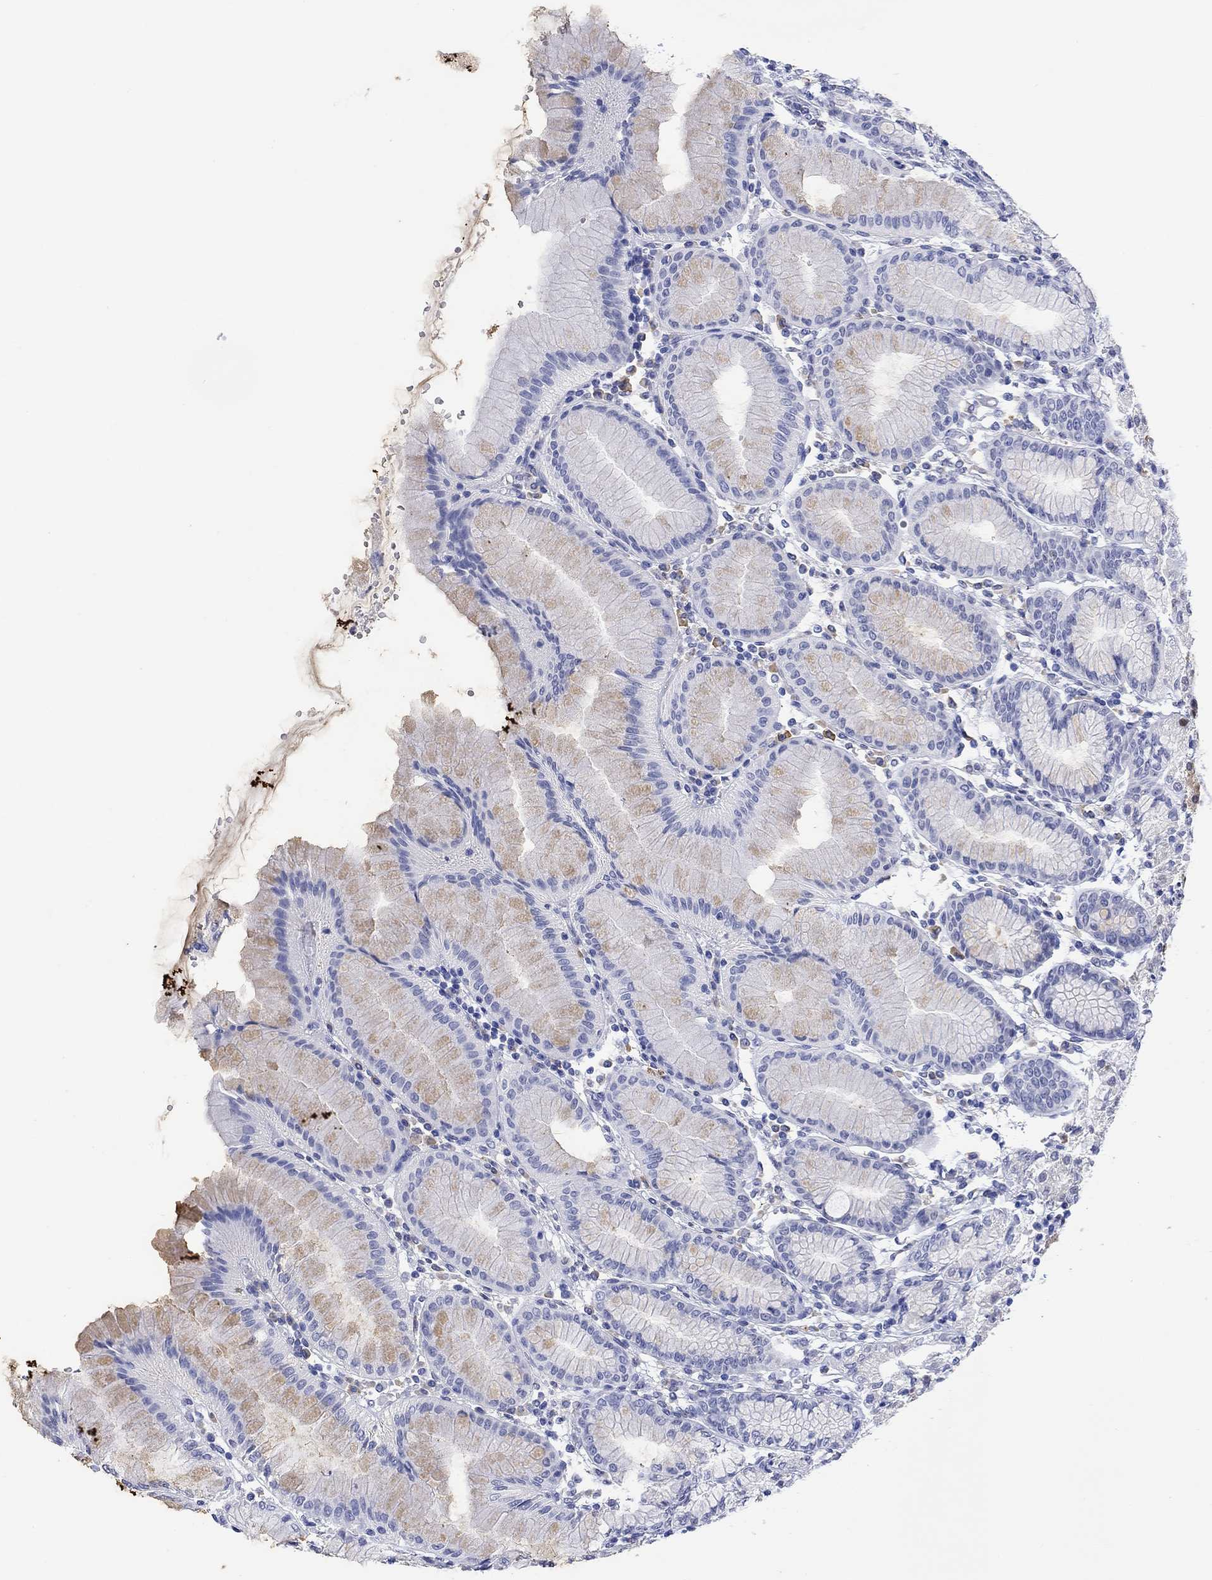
{"staining": {"intensity": "strong", "quantity": "<25%", "location": "cytoplasmic/membranous,nuclear"}, "tissue": "stomach", "cell_type": "Glandular cells", "image_type": "normal", "snomed": [{"axis": "morphology", "description": "Normal tissue, NOS"}, {"axis": "topography", "description": "Skeletal muscle"}, {"axis": "topography", "description": "Stomach"}], "caption": "The immunohistochemical stain shows strong cytoplasmic/membranous,nuclear positivity in glandular cells of unremarkable stomach.", "gene": "MSI1", "patient": {"sex": "female", "age": 57}}